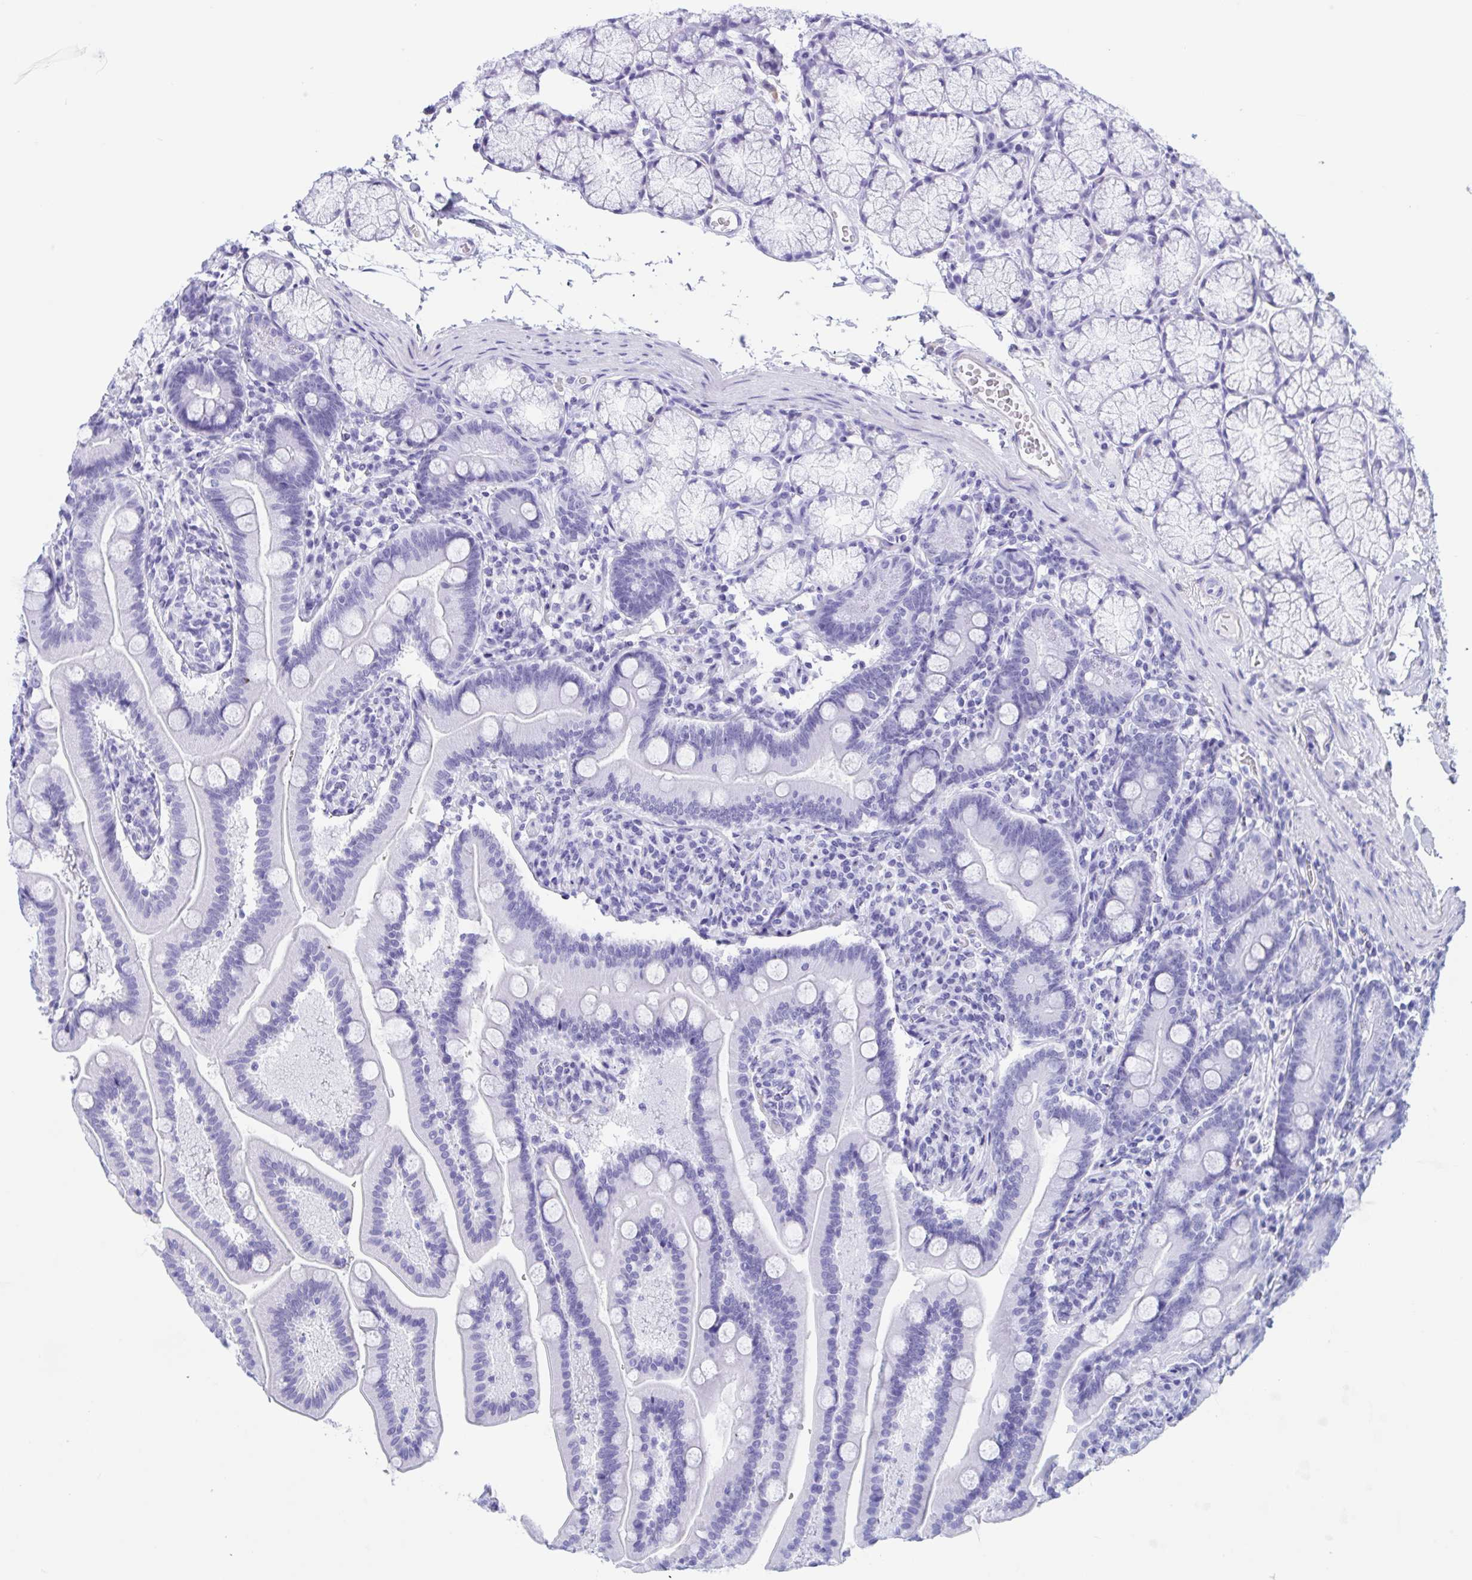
{"staining": {"intensity": "negative", "quantity": "none", "location": "none"}, "tissue": "duodenum", "cell_type": "Glandular cells", "image_type": "normal", "snomed": [{"axis": "morphology", "description": "Normal tissue, NOS"}, {"axis": "topography", "description": "Duodenum"}], "caption": "Immunohistochemistry (IHC) of unremarkable human duodenum reveals no positivity in glandular cells.", "gene": "ZNF850", "patient": {"sex": "female", "age": 67}}